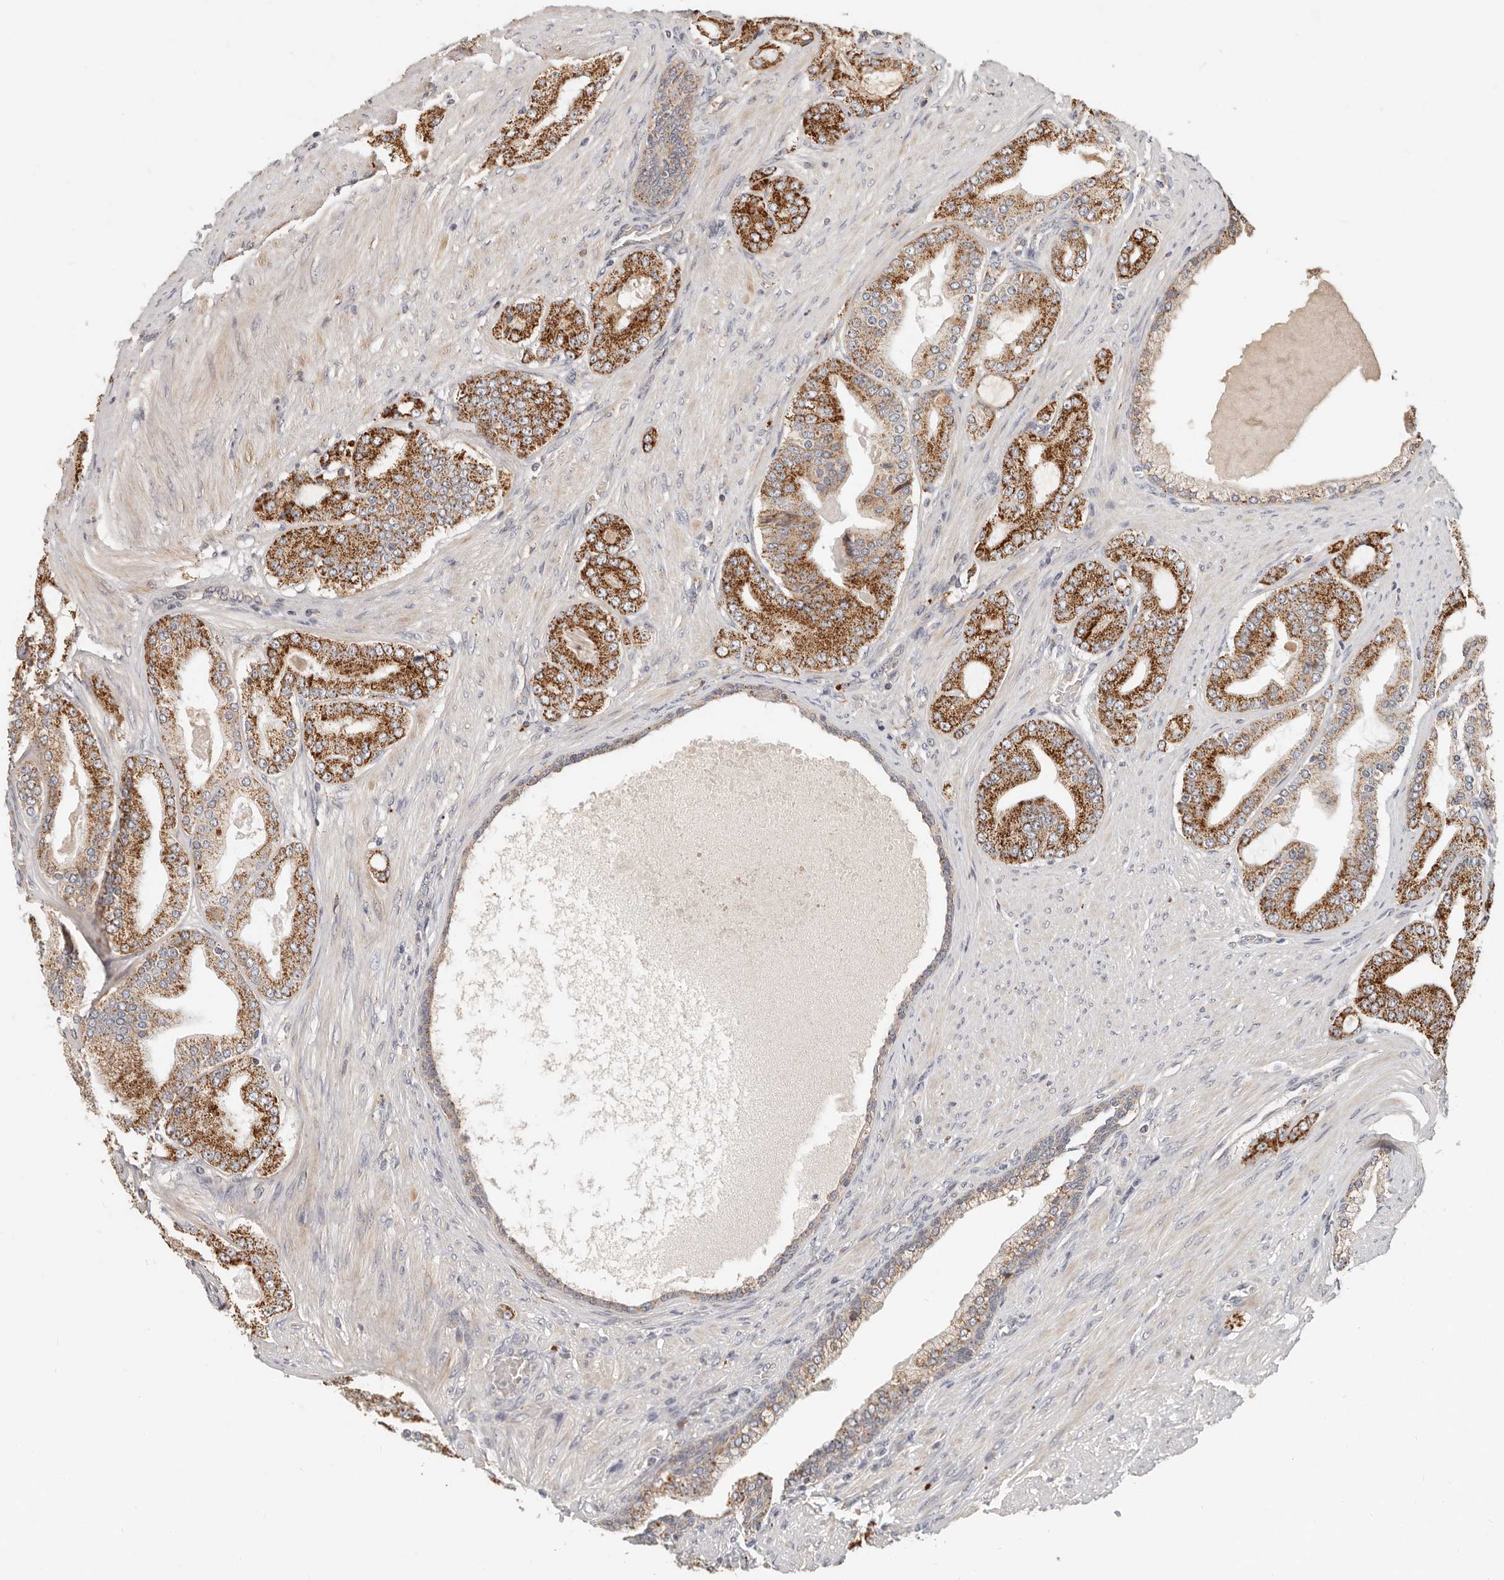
{"staining": {"intensity": "strong", "quantity": ">75%", "location": "cytoplasmic/membranous"}, "tissue": "prostate cancer", "cell_type": "Tumor cells", "image_type": "cancer", "snomed": [{"axis": "morphology", "description": "Adenocarcinoma, High grade"}, {"axis": "topography", "description": "Prostate"}], "caption": "Immunohistochemistry (IHC) of human prostate cancer demonstrates high levels of strong cytoplasmic/membranous expression in about >75% of tumor cells.", "gene": "ZRANB1", "patient": {"sex": "male", "age": 60}}